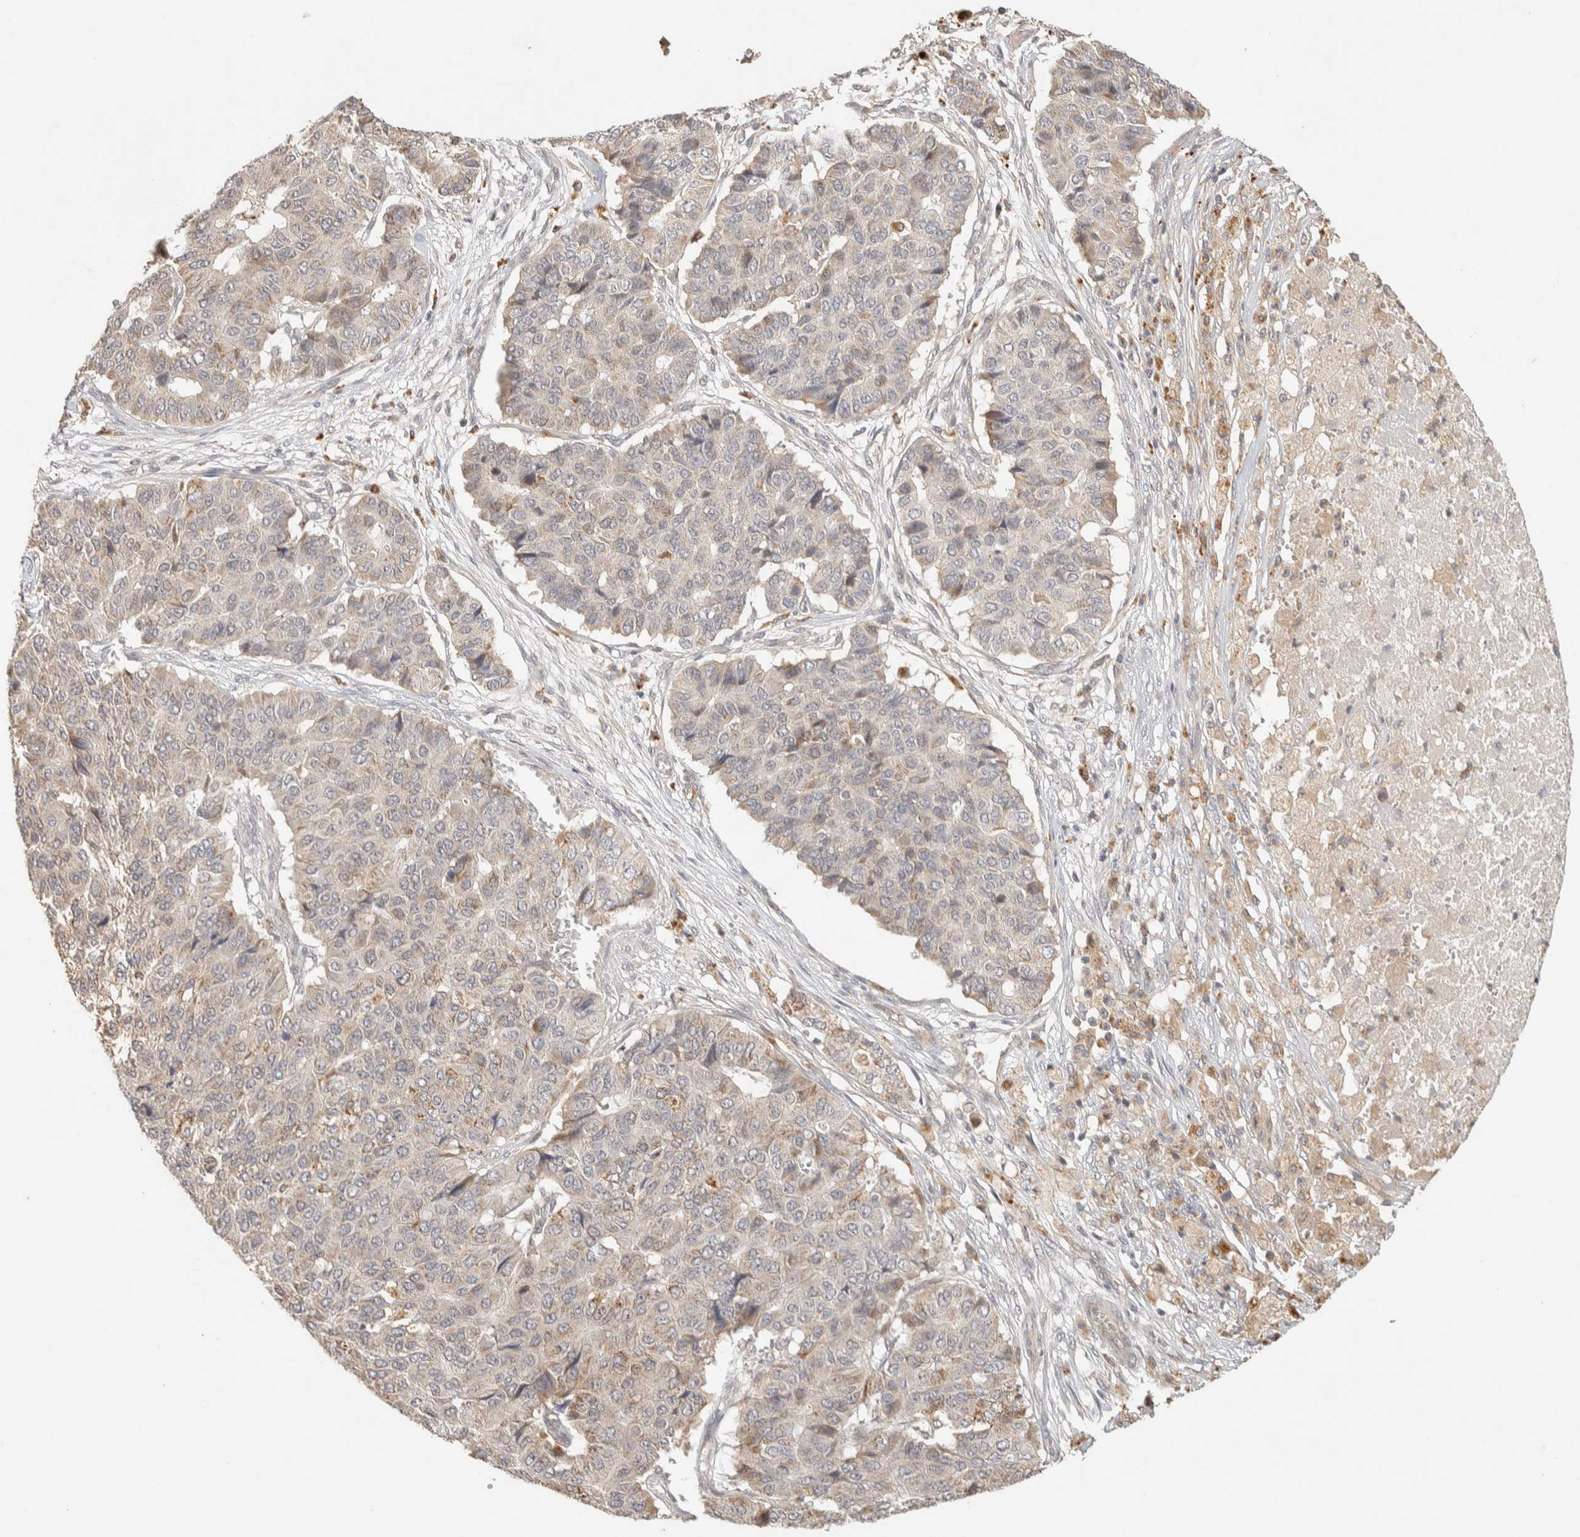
{"staining": {"intensity": "negative", "quantity": "none", "location": "none"}, "tissue": "pancreatic cancer", "cell_type": "Tumor cells", "image_type": "cancer", "snomed": [{"axis": "morphology", "description": "Adenocarcinoma, NOS"}, {"axis": "topography", "description": "Pancreas"}], "caption": "Tumor cells are negative for brown protein staining in pancreatic cancer. (DAB (3,3'-diaminobenzidine) immunohistochemistry (IHC) with hematoxylin counter stain).", "gene": "ITPA", "patient": {"sex": "male", "age": 50}}